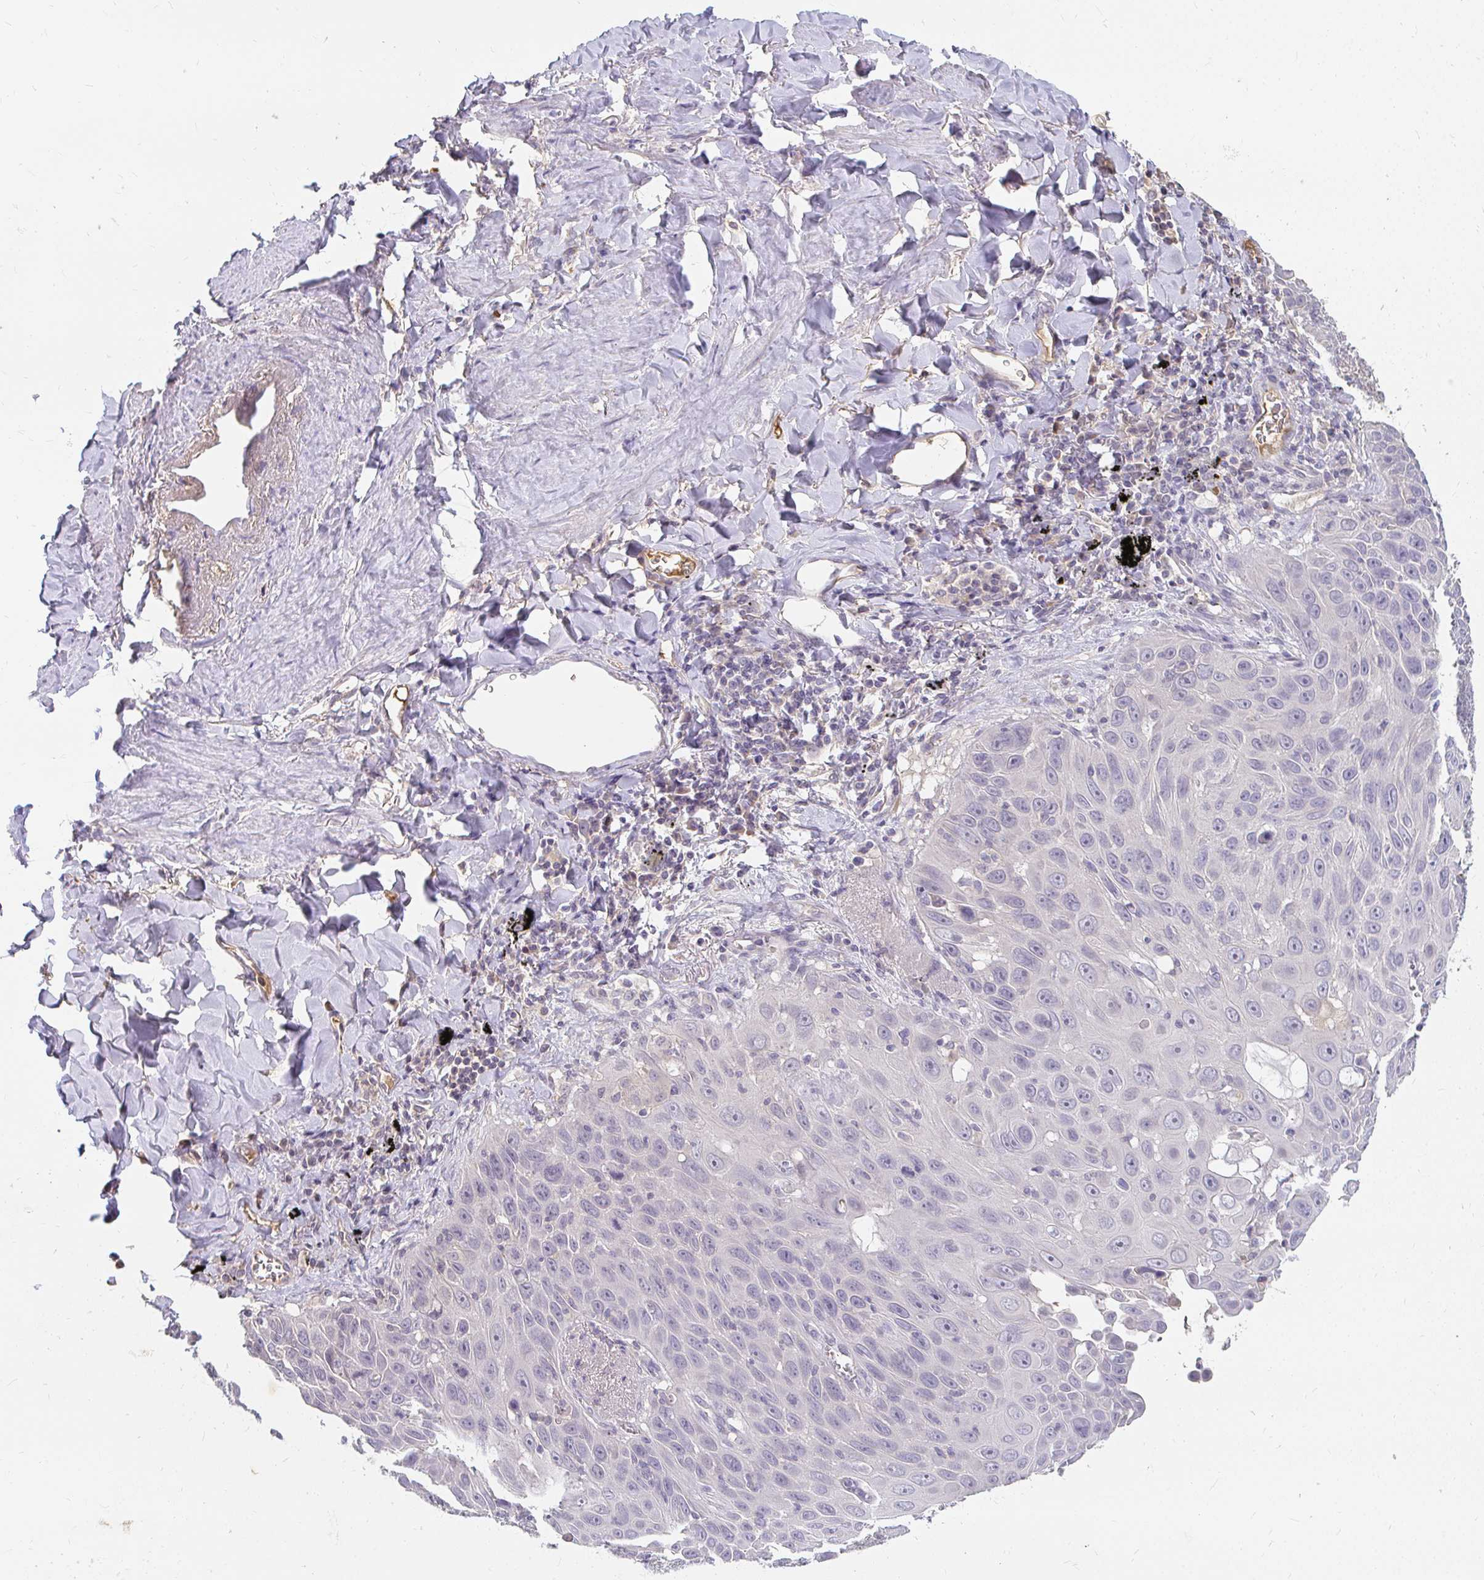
{"staining": {"intensity": "negative", "quantity": "none", "location": "none"}, "tissue": "lung cancer", "cell_type": "Tumor cells", "image_type": "cancer", "snomed": [{"axis": "morphology", "description": "Squamous cell carcinoma, NOS"}, {"axis": "morphology", "description": "Squamous cell carcinoma, metastatic, NOS"}, {"axis": "topography", "description": "Lymph node"}, {"axis": "topography", "description": "Lung"}], "caption": "This is an immunohistochemistry image of squamous cell carcinoma (lung). There is no expression in tumor cells.", "gene": "LOXL4", "patient": {"sex": "female", "age": 62}}